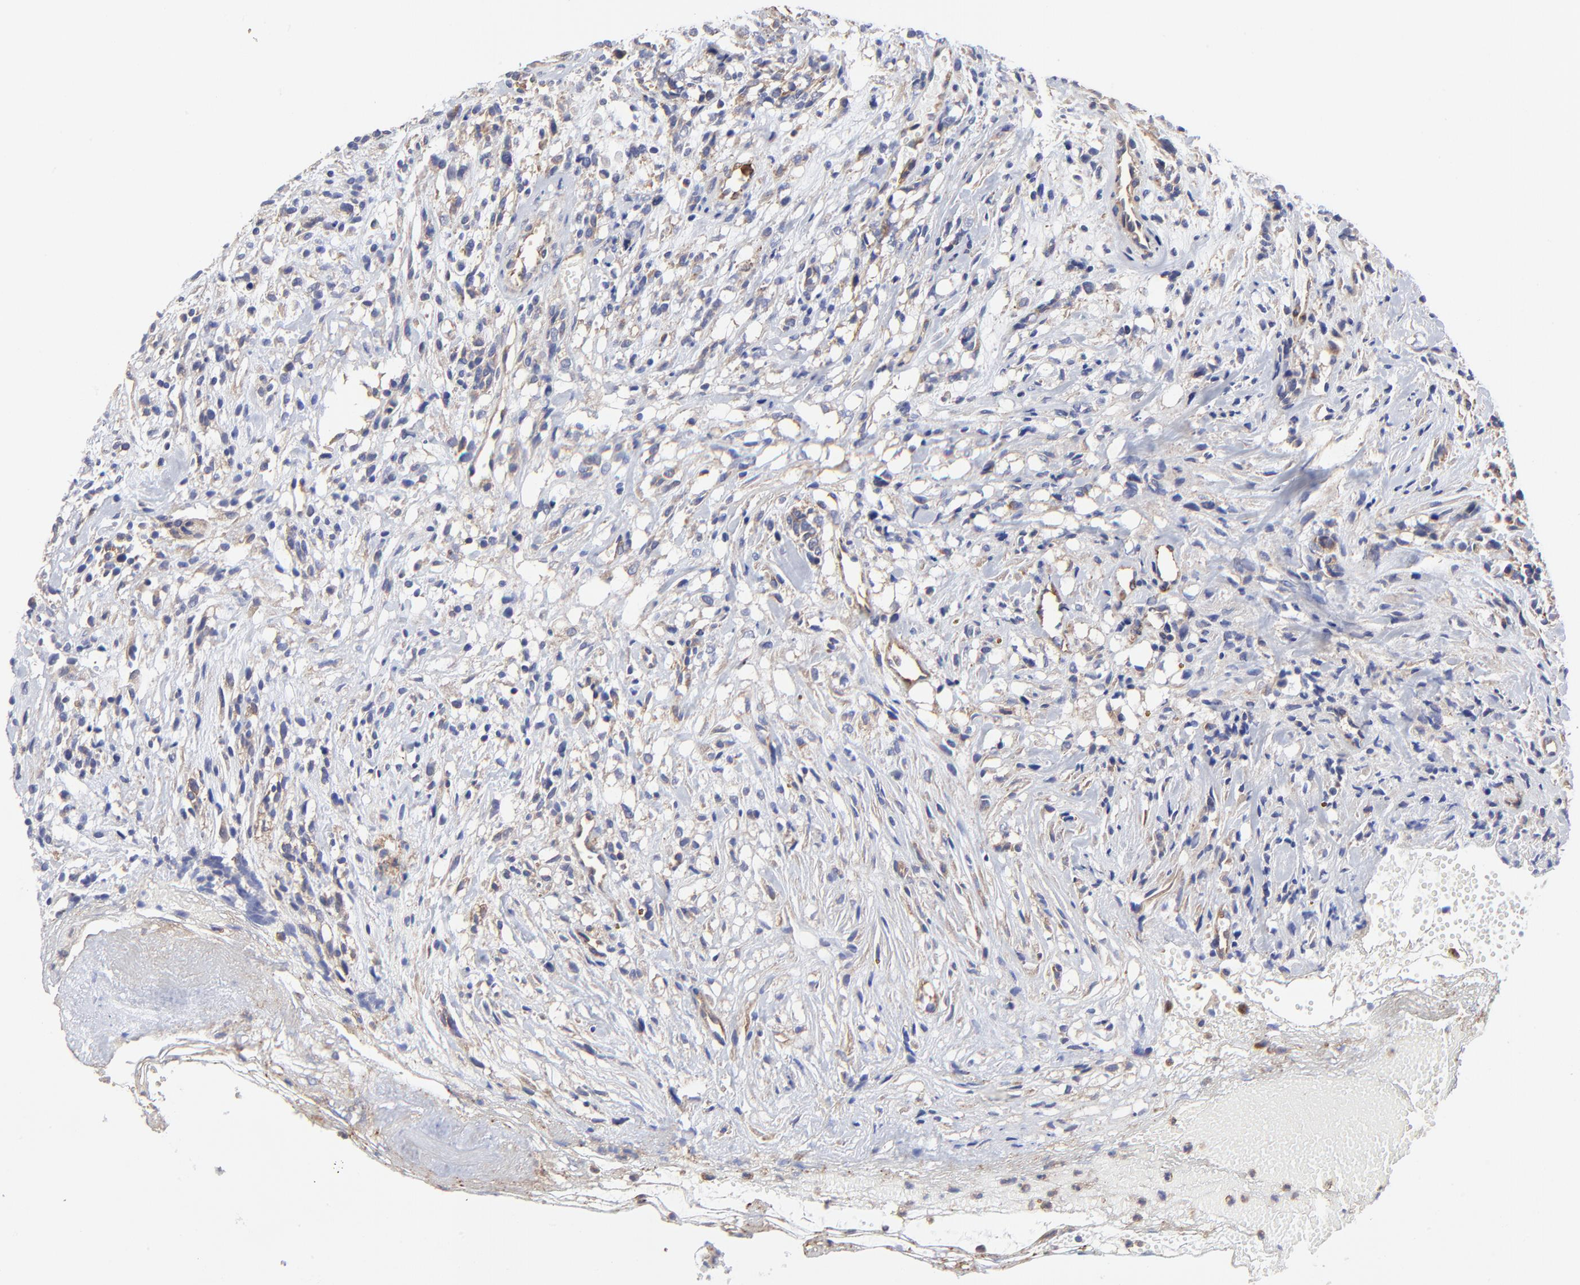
{"staining": {"intensity": "weak", "quantity": "25%-75%", "location": "cytoplasmic/membranous"}, "tissue": "glioma", "cell_type": "Tumor cells", "image_type": "cancer", "snomed": [{"axis": "morphology", "description": "Glioma, malignant, High grade"}, {"axis": "topography", "description": "Brain"}], "caption": "An IHC image of tumor tissue is shown. Protein staining in brown highlights weak cytoplasmic/membranous positivity in glioma within tumor cells.", "gene": "SULF2", "patient": {"sex": "male", "age": 66}}